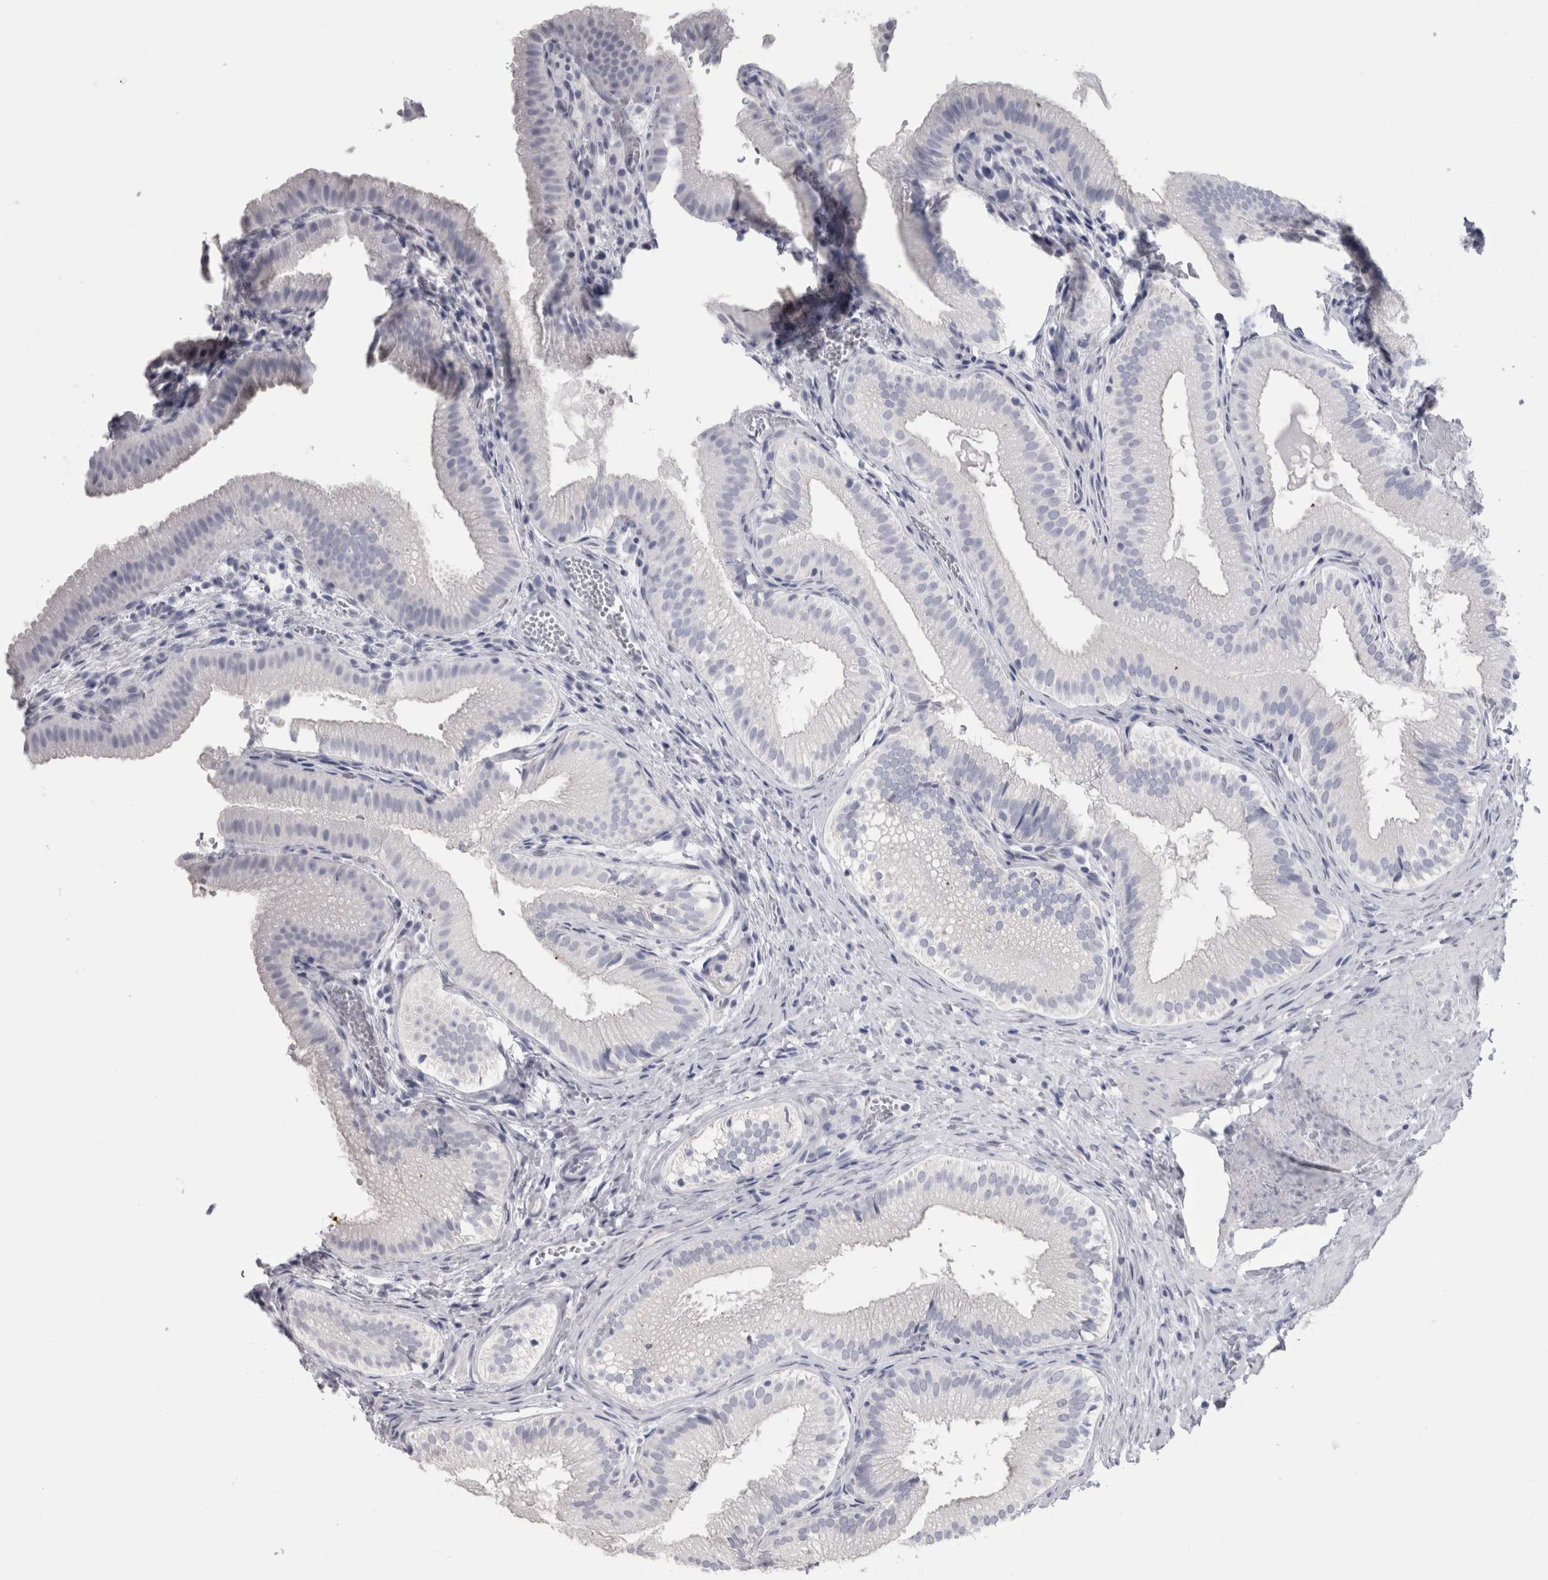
{"staining": {"intensity": "negative", "quantity": "none", "location": "none"}, "tissue": "gallbladder", "cell_type": "Glandular cells", "image_type": "normal", "snomed": [{"axis": "morphology", "description": "Normal tissue, NOS"}, {"axis": "topography", "description": "Gallbladder"}], "caption": "This is an immunohistochemistry image of benign human gallbladder. There is no staining in glandular cells.", "gene": "PTH", "patient": {"sex": "female", "age": 30}}